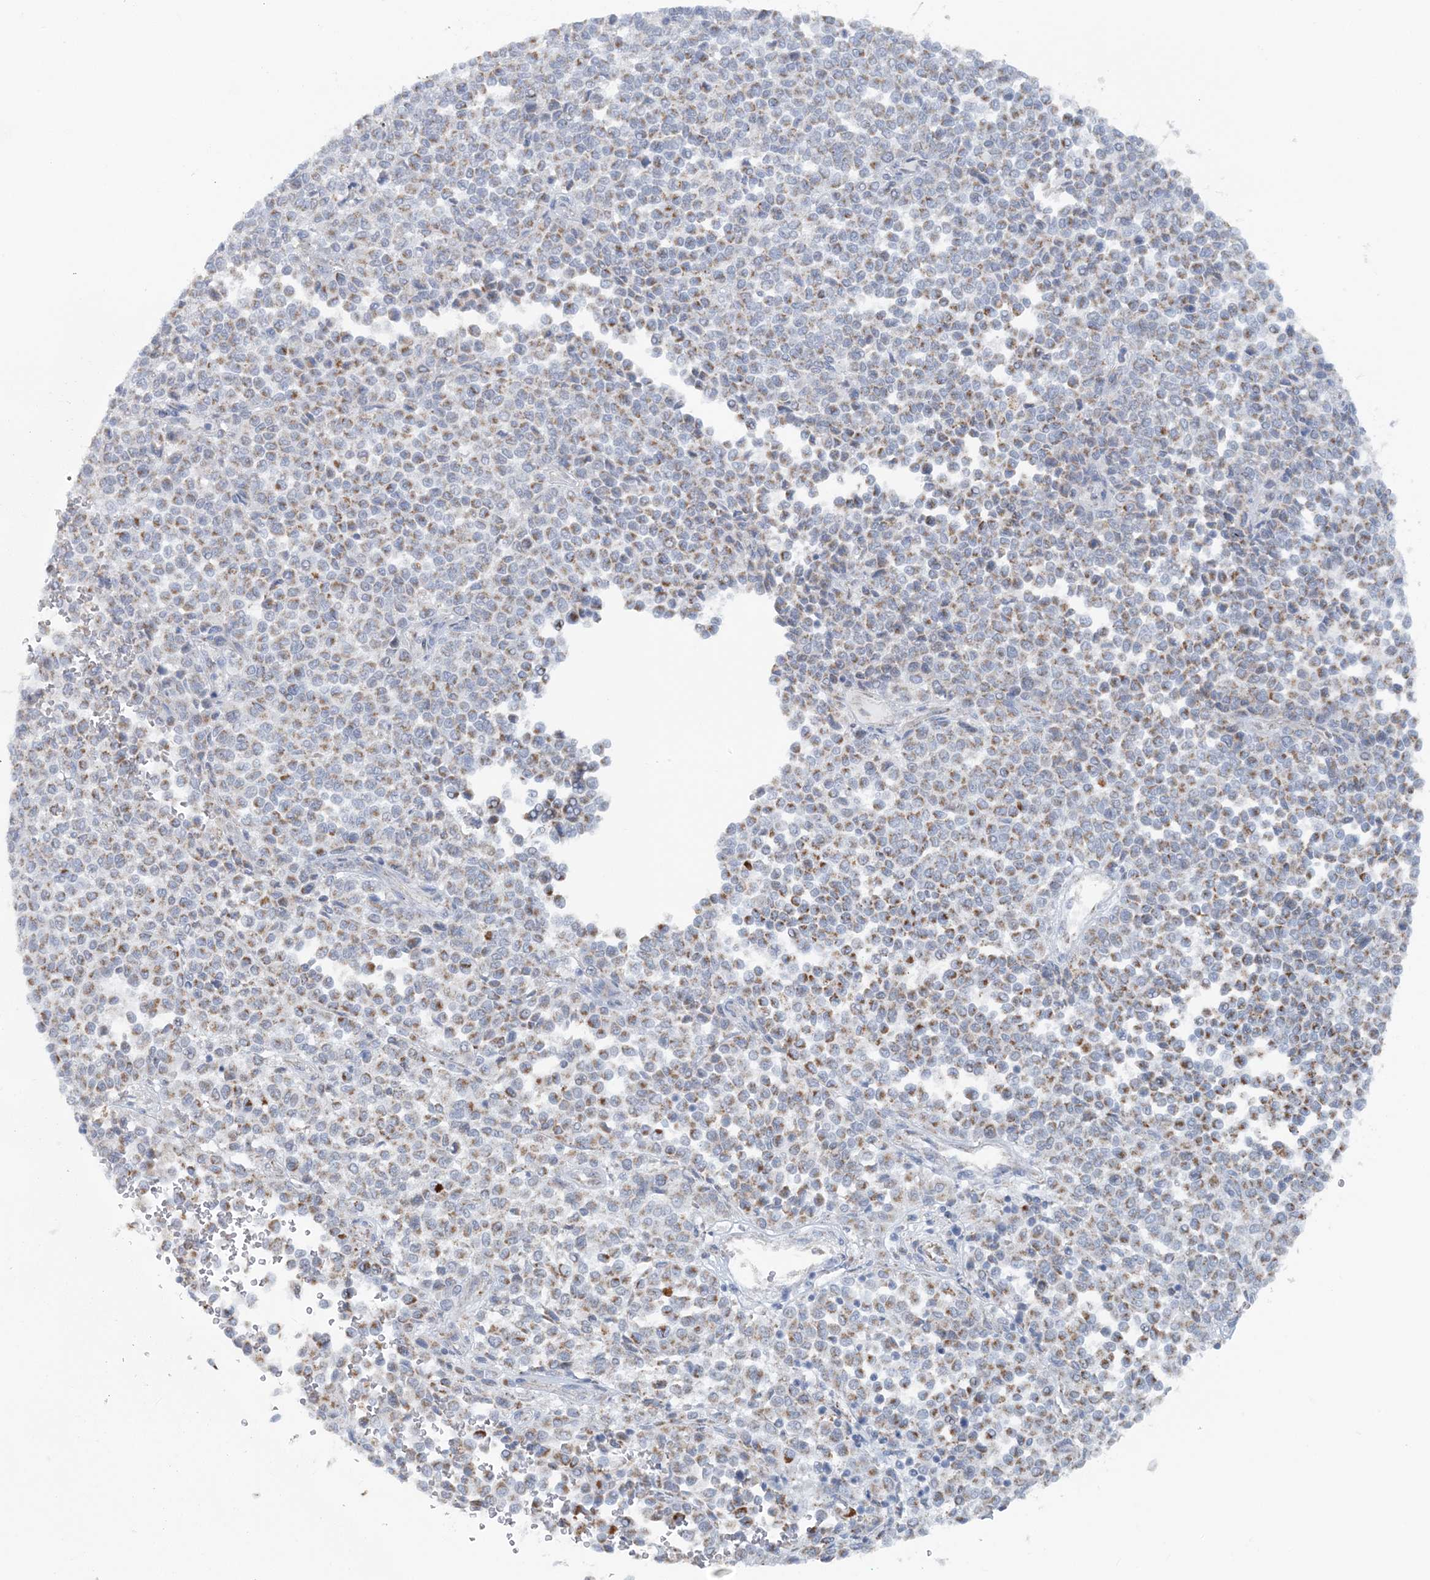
{"staining": {"intensity": "moderate", "quantity": "25%-75%", "location": "cytoplasmic/membranous"}, "tissue": "melanoma", "cell_type": "Tumor cells", "image_type": "cancer", "snomed": [{"axis": "morphology", "description": "Malignant melanoma, Metastatic site"}, {"axis": "topography", "description": "Pancreas"}], "caption": "There is medium levels of moderate cytoplasmic/membranous expression in tumor cells of melanoma, as demonstrated by immunohistochemical staining (brown color).", "gene": "PCCB", "patient": {"sex": "female", "age": 30}}